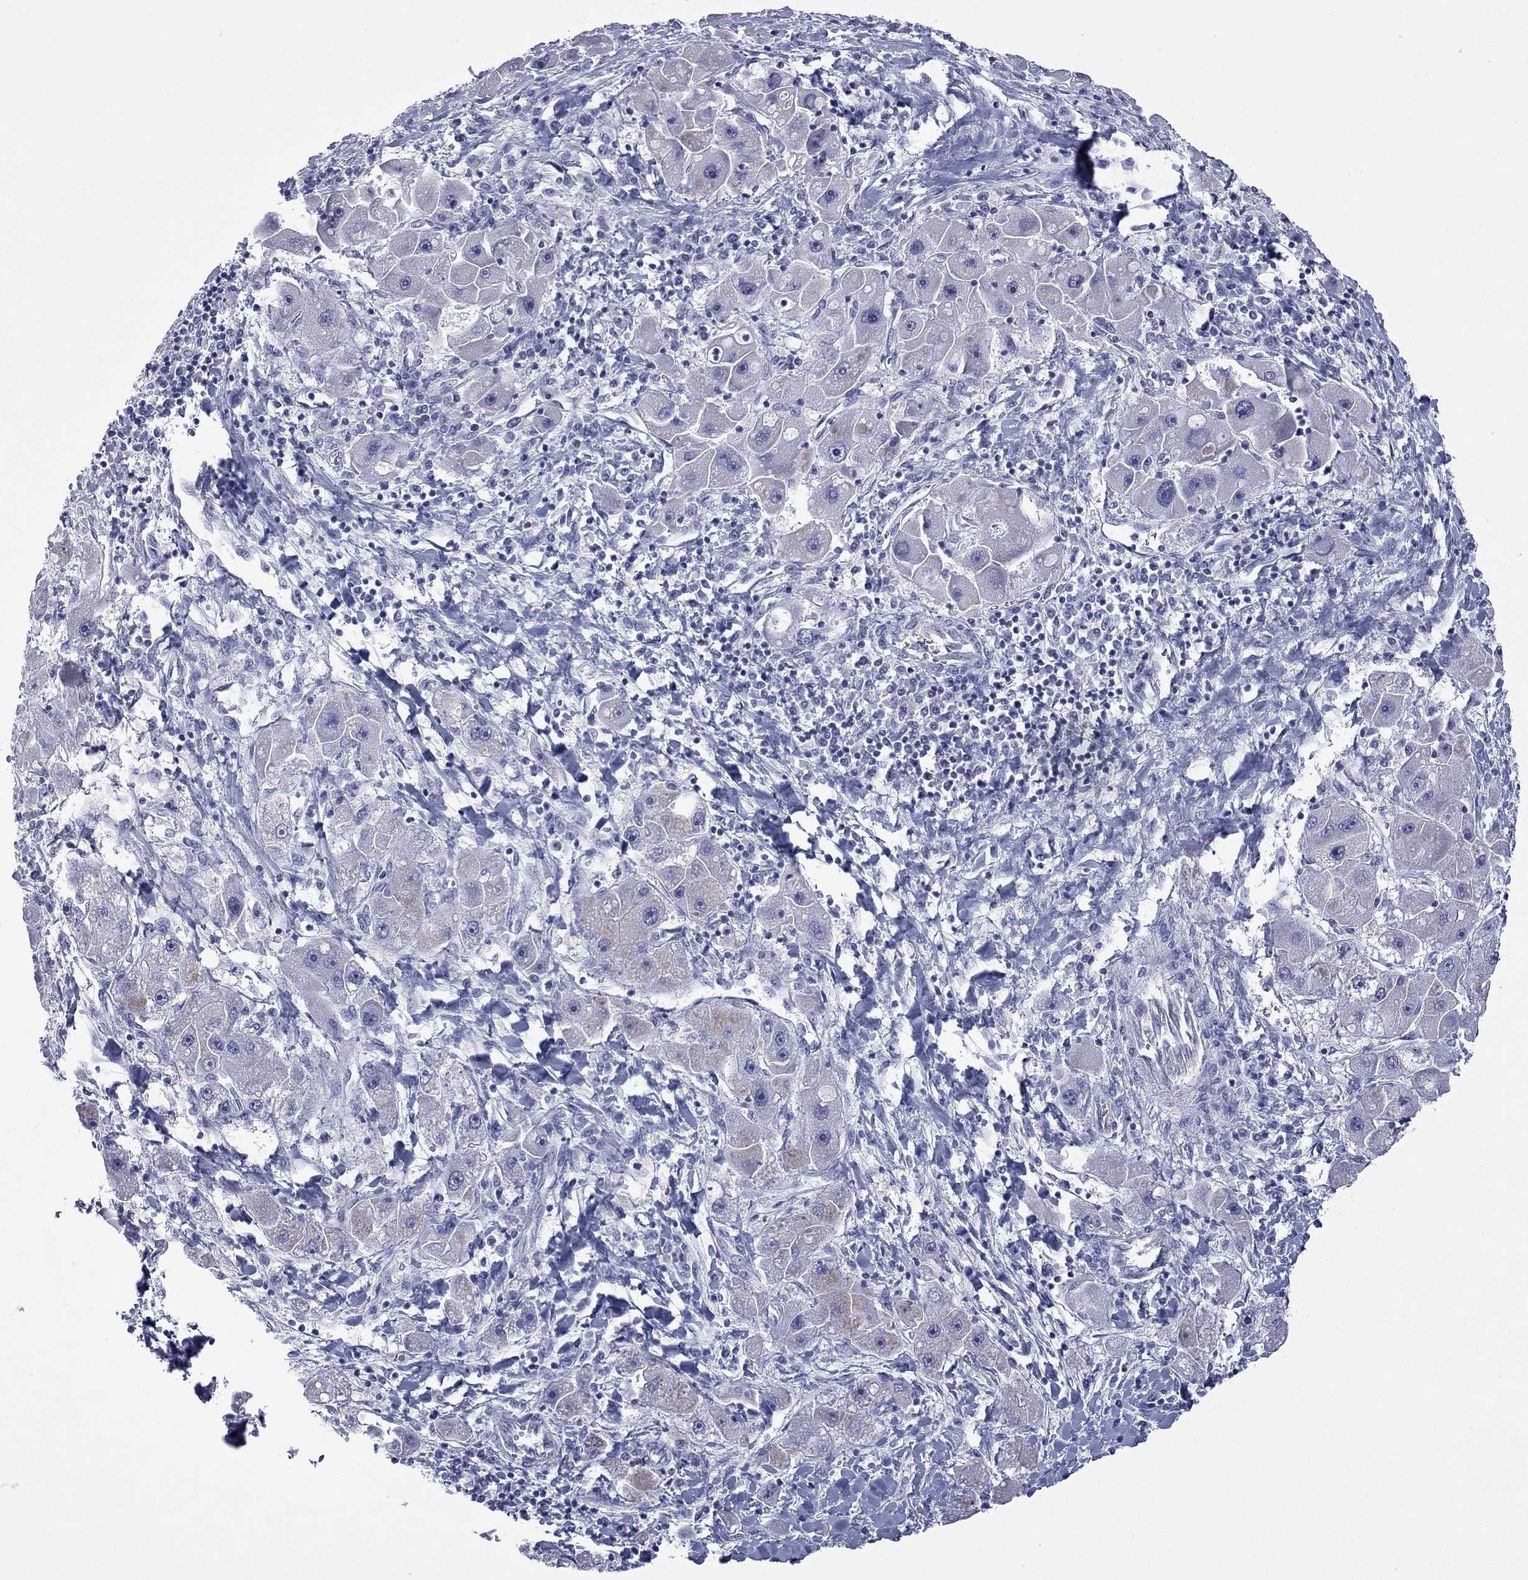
{"staining": {"intensity": "negative", "quantity": "none", "location": "none"}, "tissue": "liver cancer", "cell_type": "Tumor cells", "image_type": "cancer", "snomed": [{"axis": "morphology", "description": "Carcinoma, Hepatocellular, NOS"}, {"axis": "topography", "description": "Liver"}], "caption": "Image shows no protein positivity in tumor cells of liver hepatocellular carcinoma tissue.", "gene": "CTNNBIP1", "patient": {"sex": "male", "age": 24}}